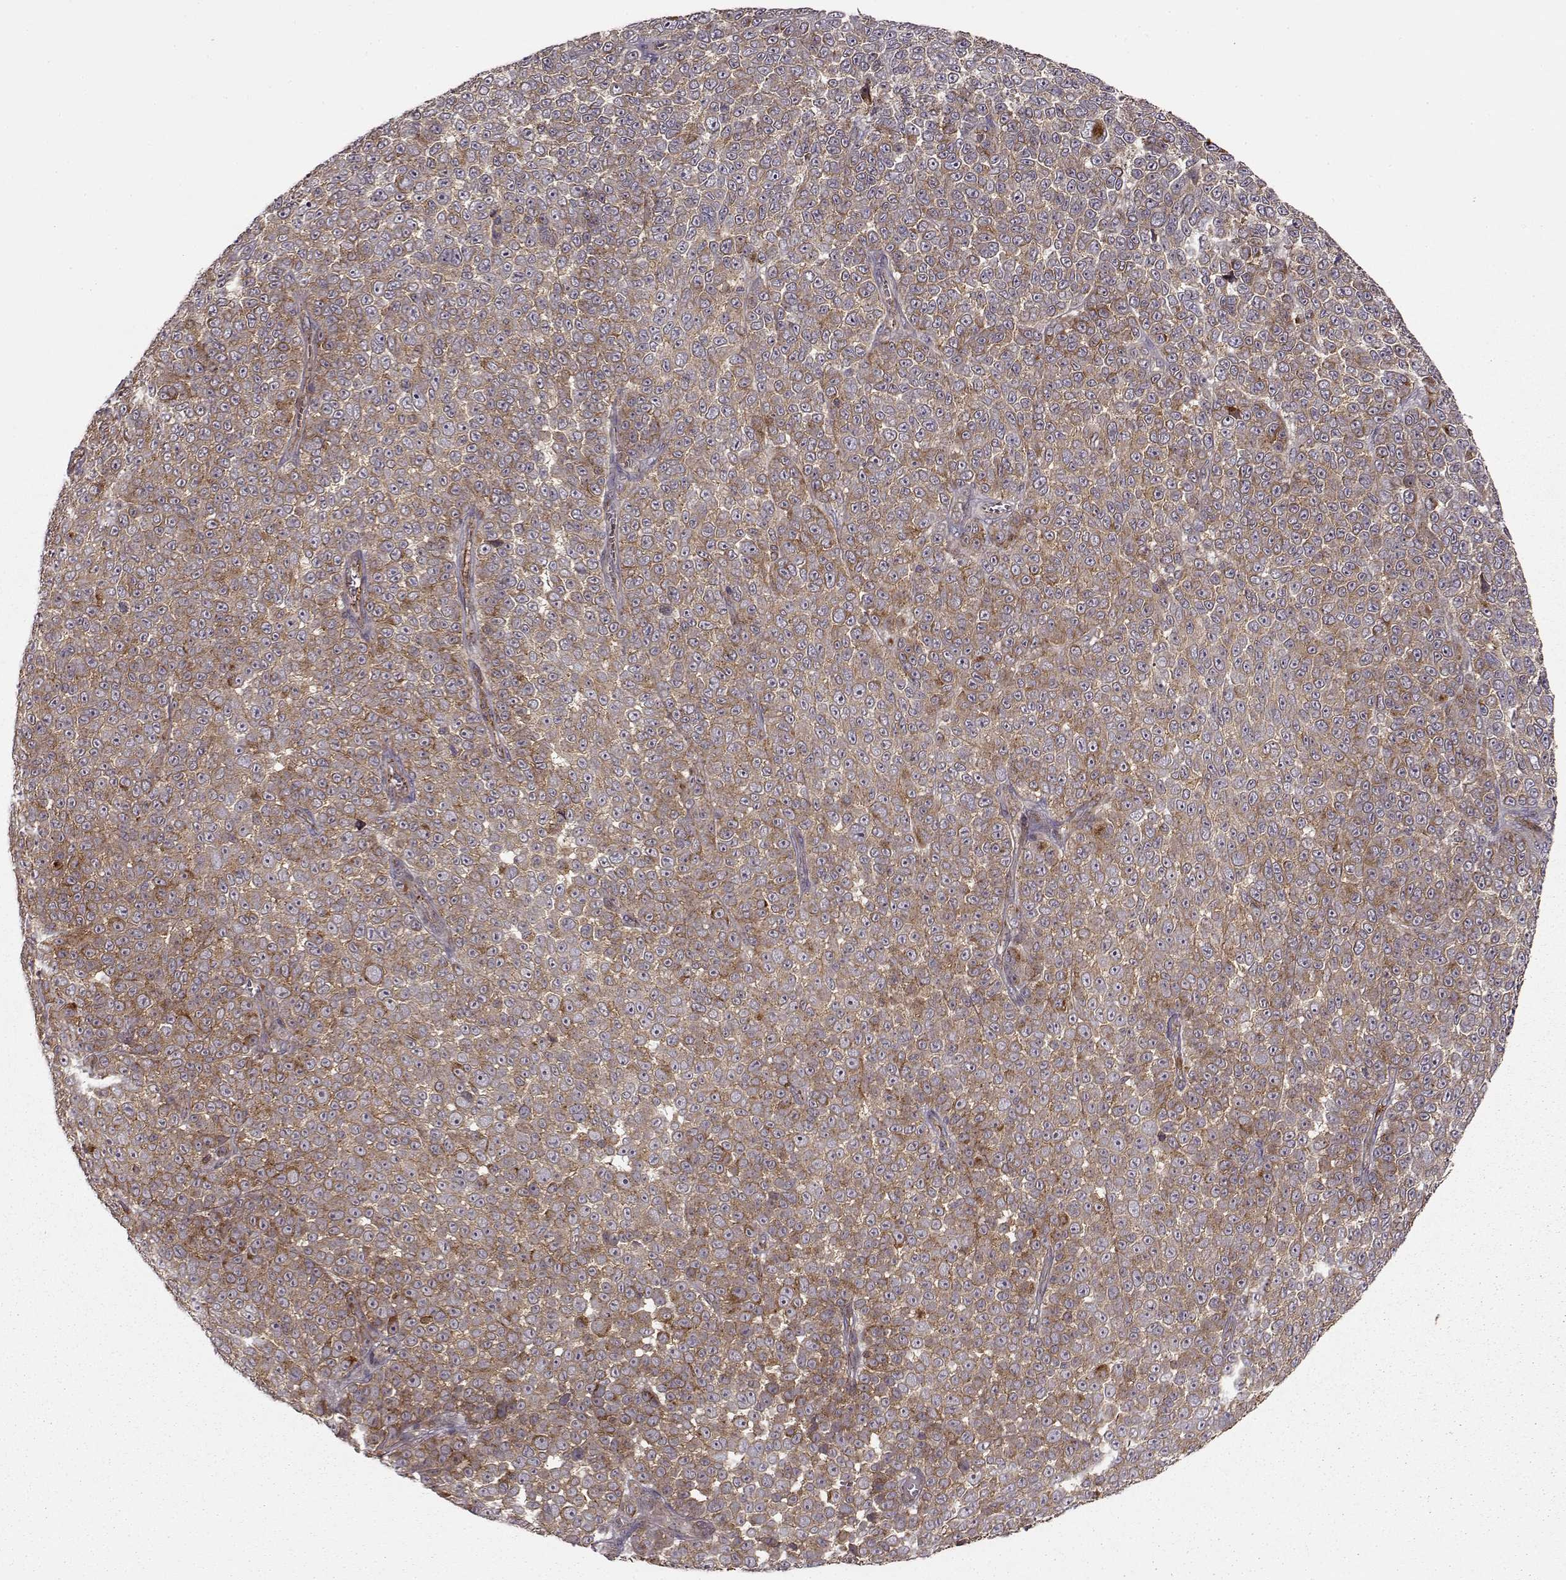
{"staining": {"intensity": "moderate", "quantity": ">75%", "location": "cytoplasmic/membranous"}, "tissue": "melanoma", "cell_type": "Tumor cells", "image_type": "cancer", "snomed": [{"axis": "morphology", "description": "Malignant melanoma, NOS"}, {"axis": "topography", "description": "Skin"}], "caption": "A histopathology image of human melanoma stained for a protein shows moderate cytoplasmic/membranous brown staining in tumor cells.", "gene": "IFRD2", "patient": {"sex": "female", "age": 95}}